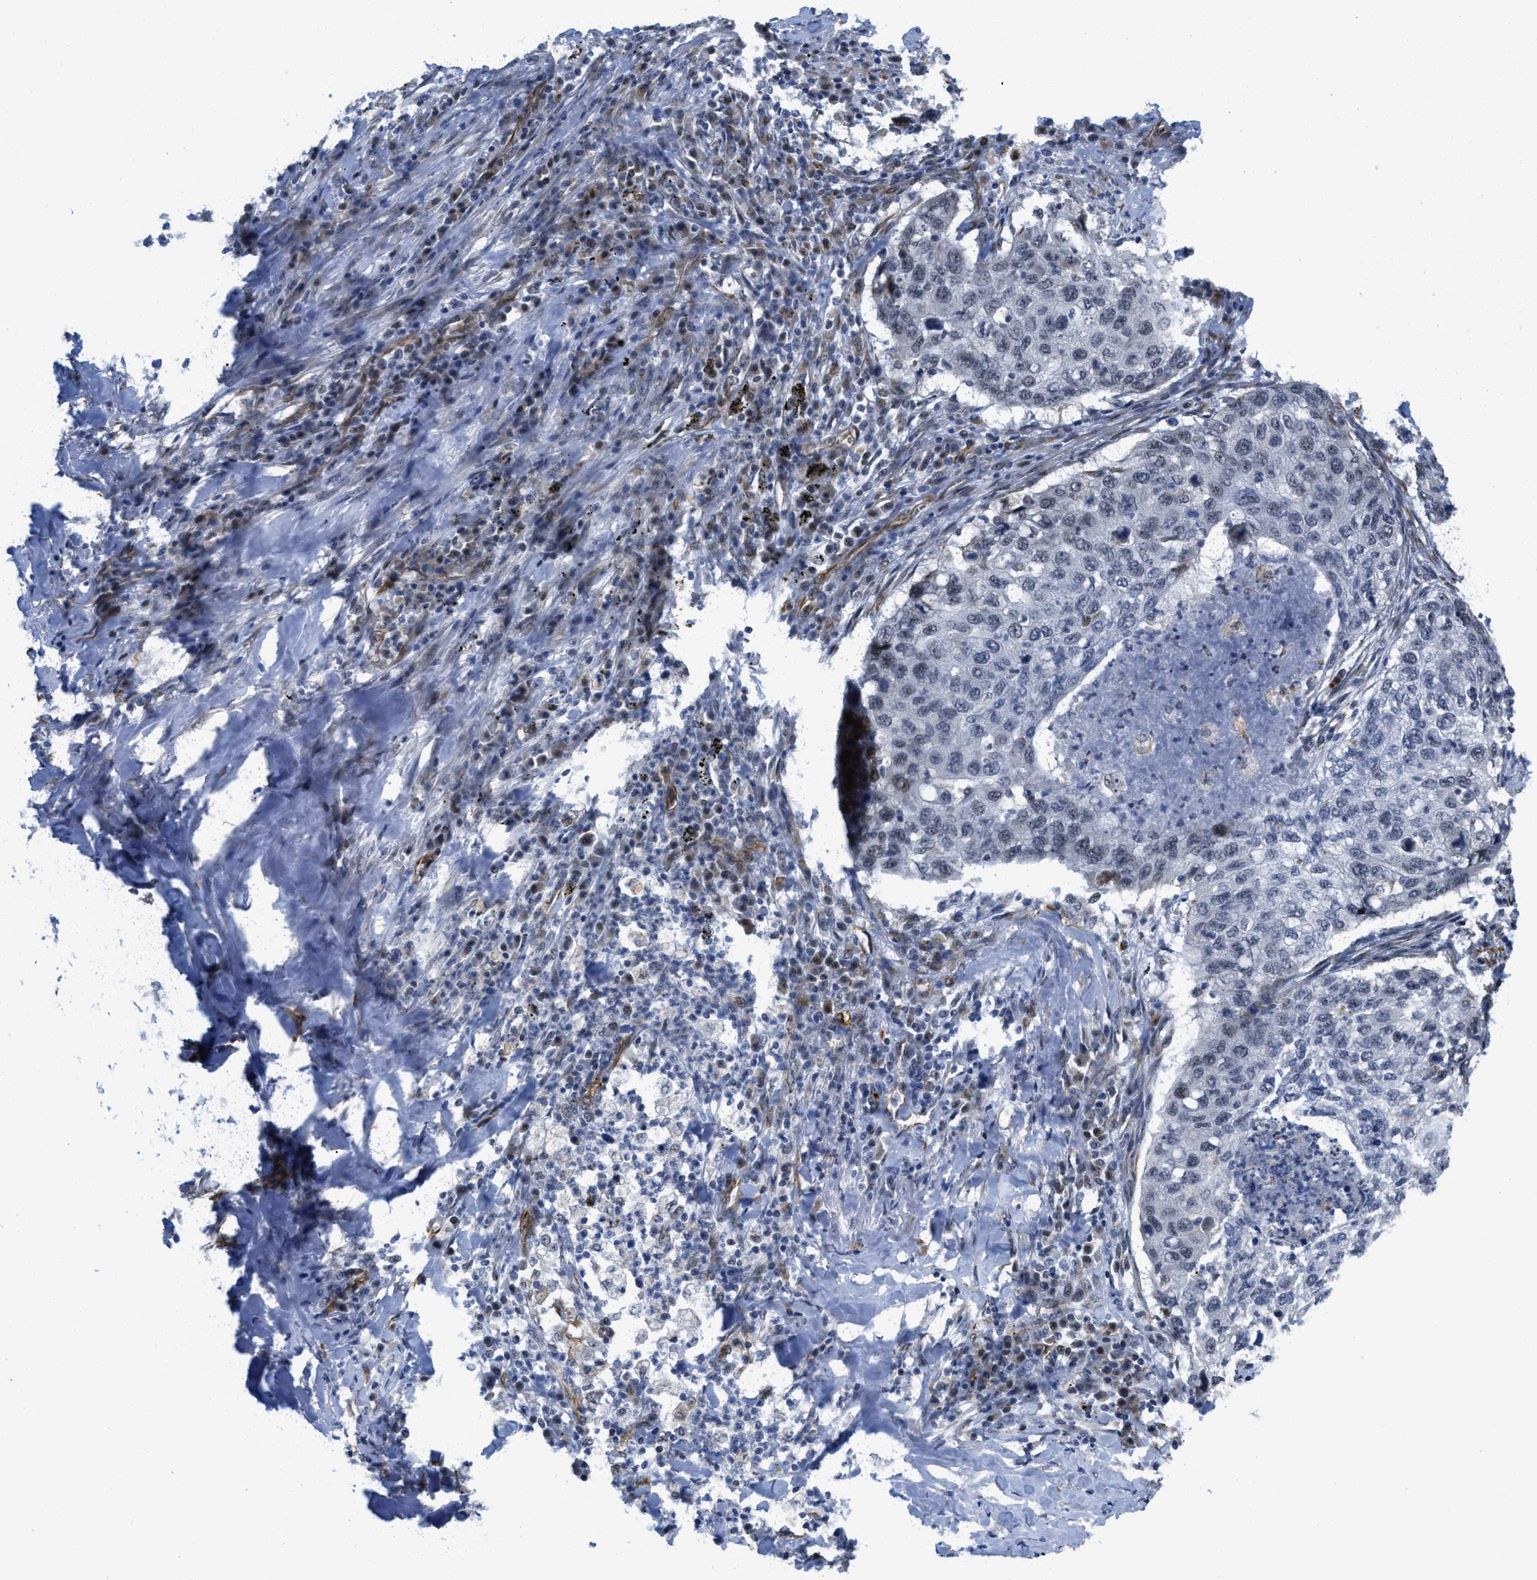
{"staining": {"intensity": "weak", "quantity": "<25%", "location": "nuclear"}, "tissue": "lung cancer", "cell_type": "Tumor cells", "image_type": "cancer", "snomed": [{"axis": "morphology", "description": "Squamous cell carcinoma, NOS"}, {"axis": "topography", "description": "Lung"}], "caption": "An immunohistochemistry photomicrograph of squamous cell carcinoma (lung) is shown. There is no staining in tumor cells of squamous cell carcinoma (lung).", "gene": "LRRC8B", "patient": {"sex": "female", "age": 63}}